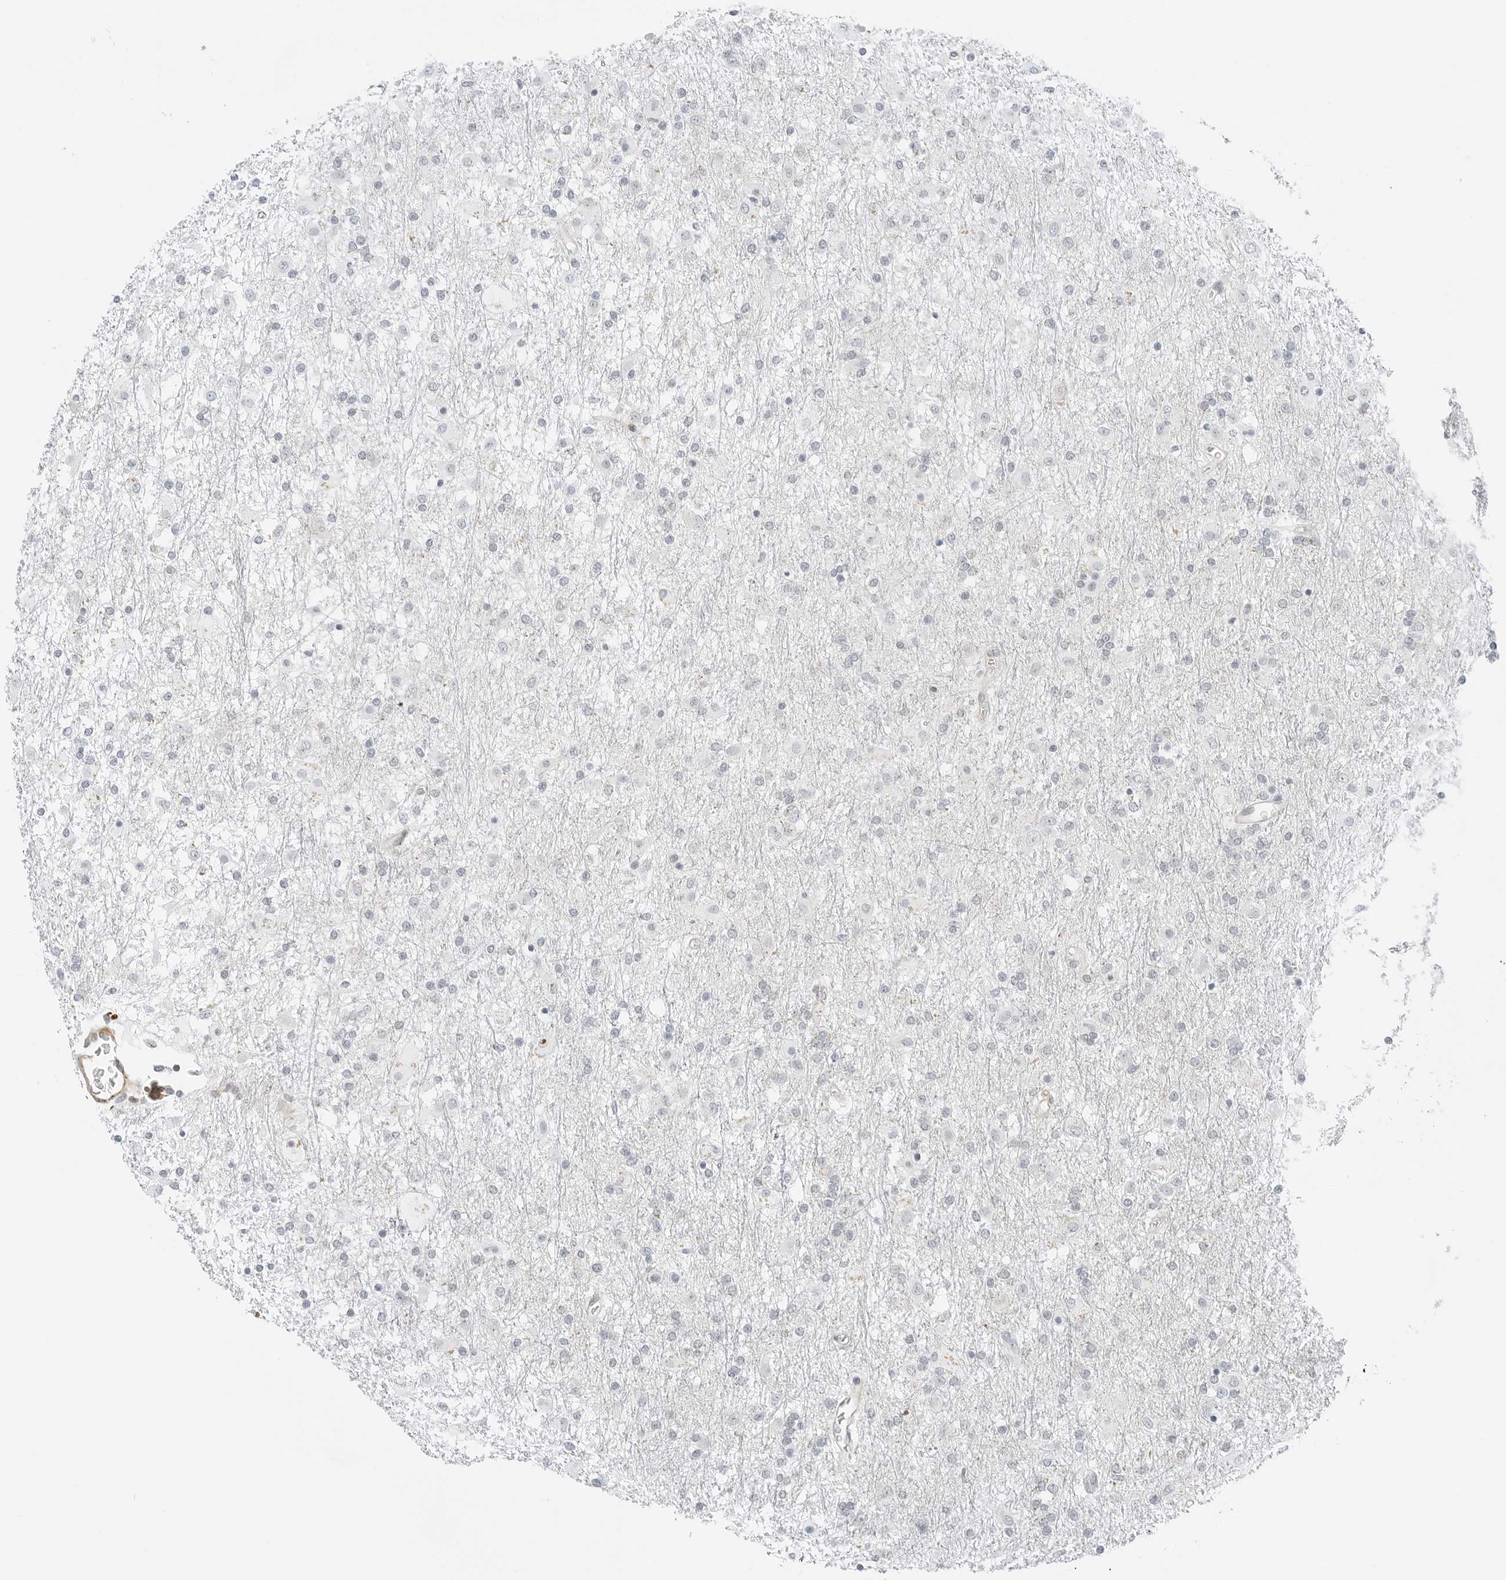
{"staining": {"intensity": "negative", "quantity": "none", "location": "none"}, "tissue": "glioma", "cell_type": "Tumor cells", "image_type": "cancer", "snomed": [{"axis": "morphology", "description": "Glioma, malignant, Low grade"}, {"axis": "topography", "description": "Brain"}], "caption": "High power microscopy histopathology image of an immunohistochemistry micrograph of malignant low-grade glioma, revealing no significant expression in tumor cells. (IHC, brightfield microscopy, high magnification).", "gene": "IQCC", "patient": {"sex": "male", "age": 65}}